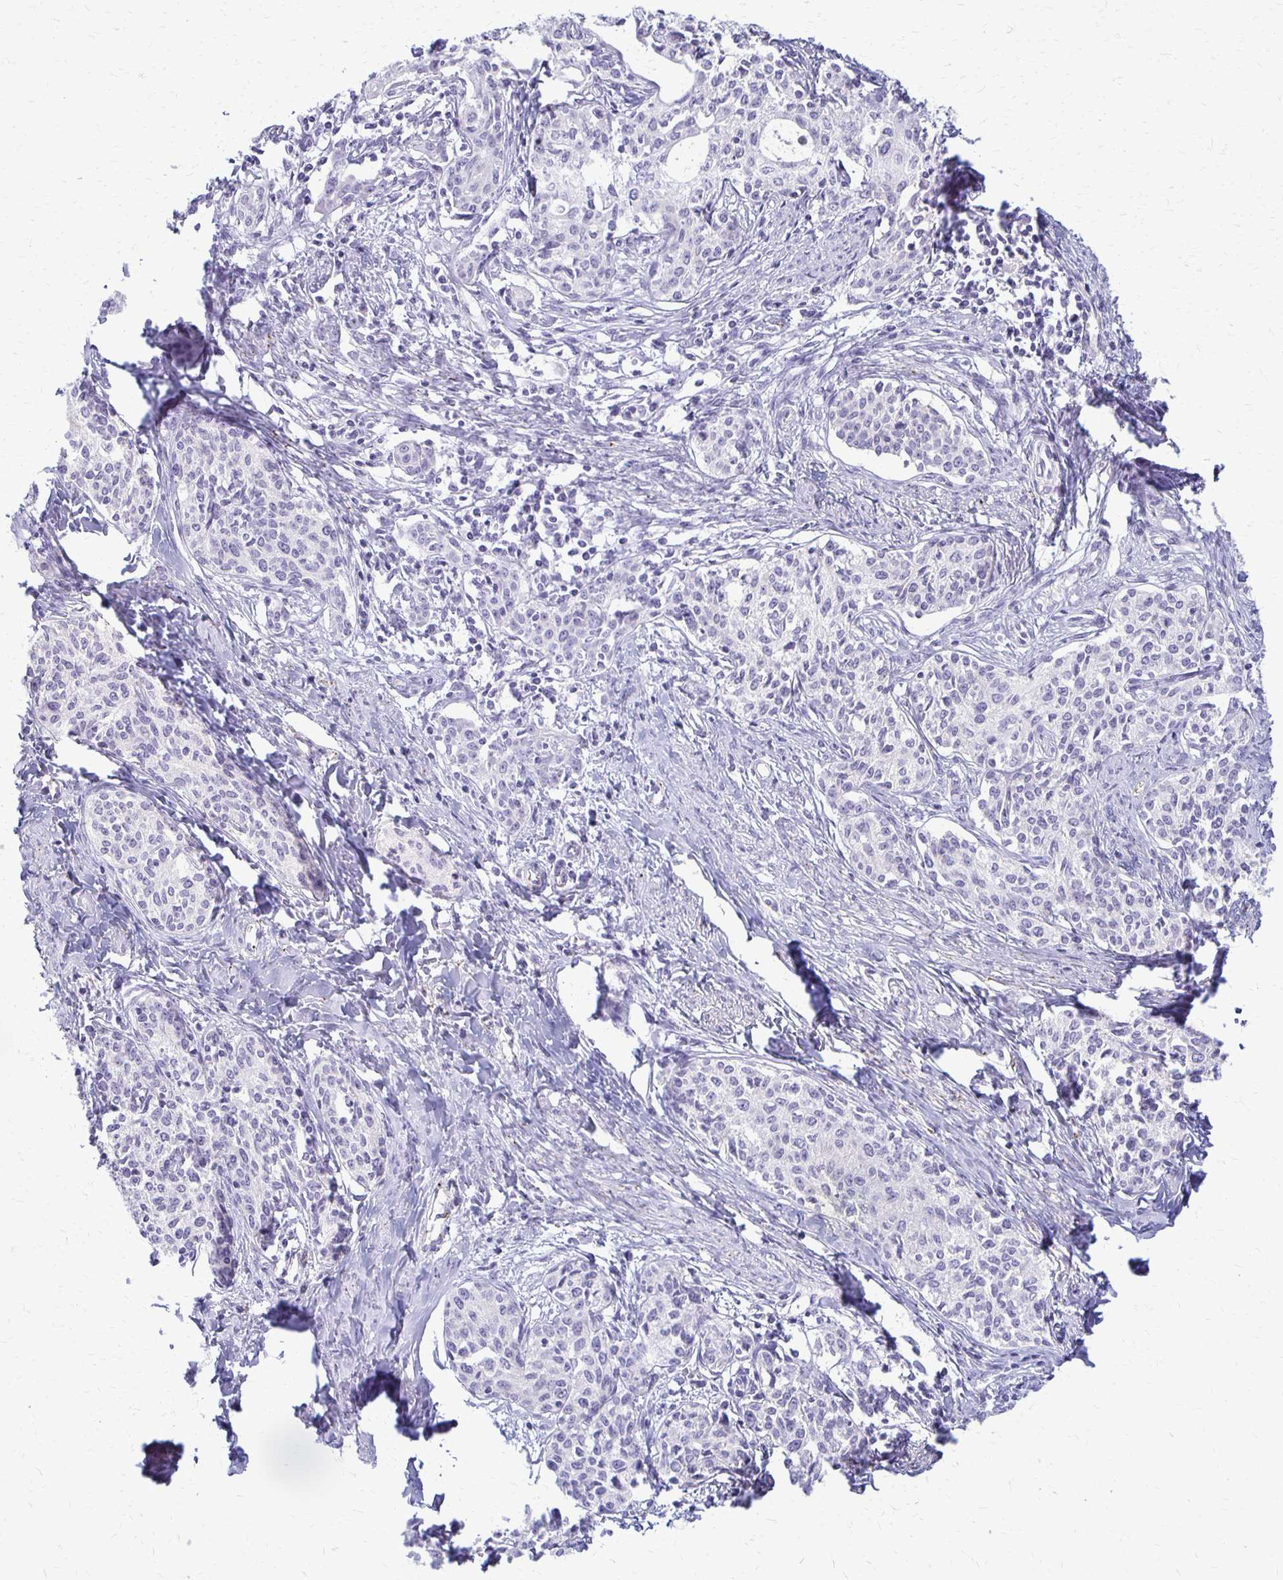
{"staining": {"intensity": "negative", "quantity": "none", "location": "none"}, "tissue": "cervical cancer", "cell_type": "Tumor cells", "image_type": "cancer", "snomed": [{"axis": "morphology", "description": "Squamous cell carcinoma, NOS"}, {"axis": "morphology", "description": "Adenocarcinoma, NOS"}, {"axis": "topography", "description": "Cervix"}], "caption": "Immunohistochemical staining of cervical cancer (adenocarcinoma) reveals no significant expression in tumor cells. (DAB immunohistochemistry visualized using brightfield microscopy, high magnification).", "gene": "RHOC", "patient": {"sex": "female", "age": 52}}